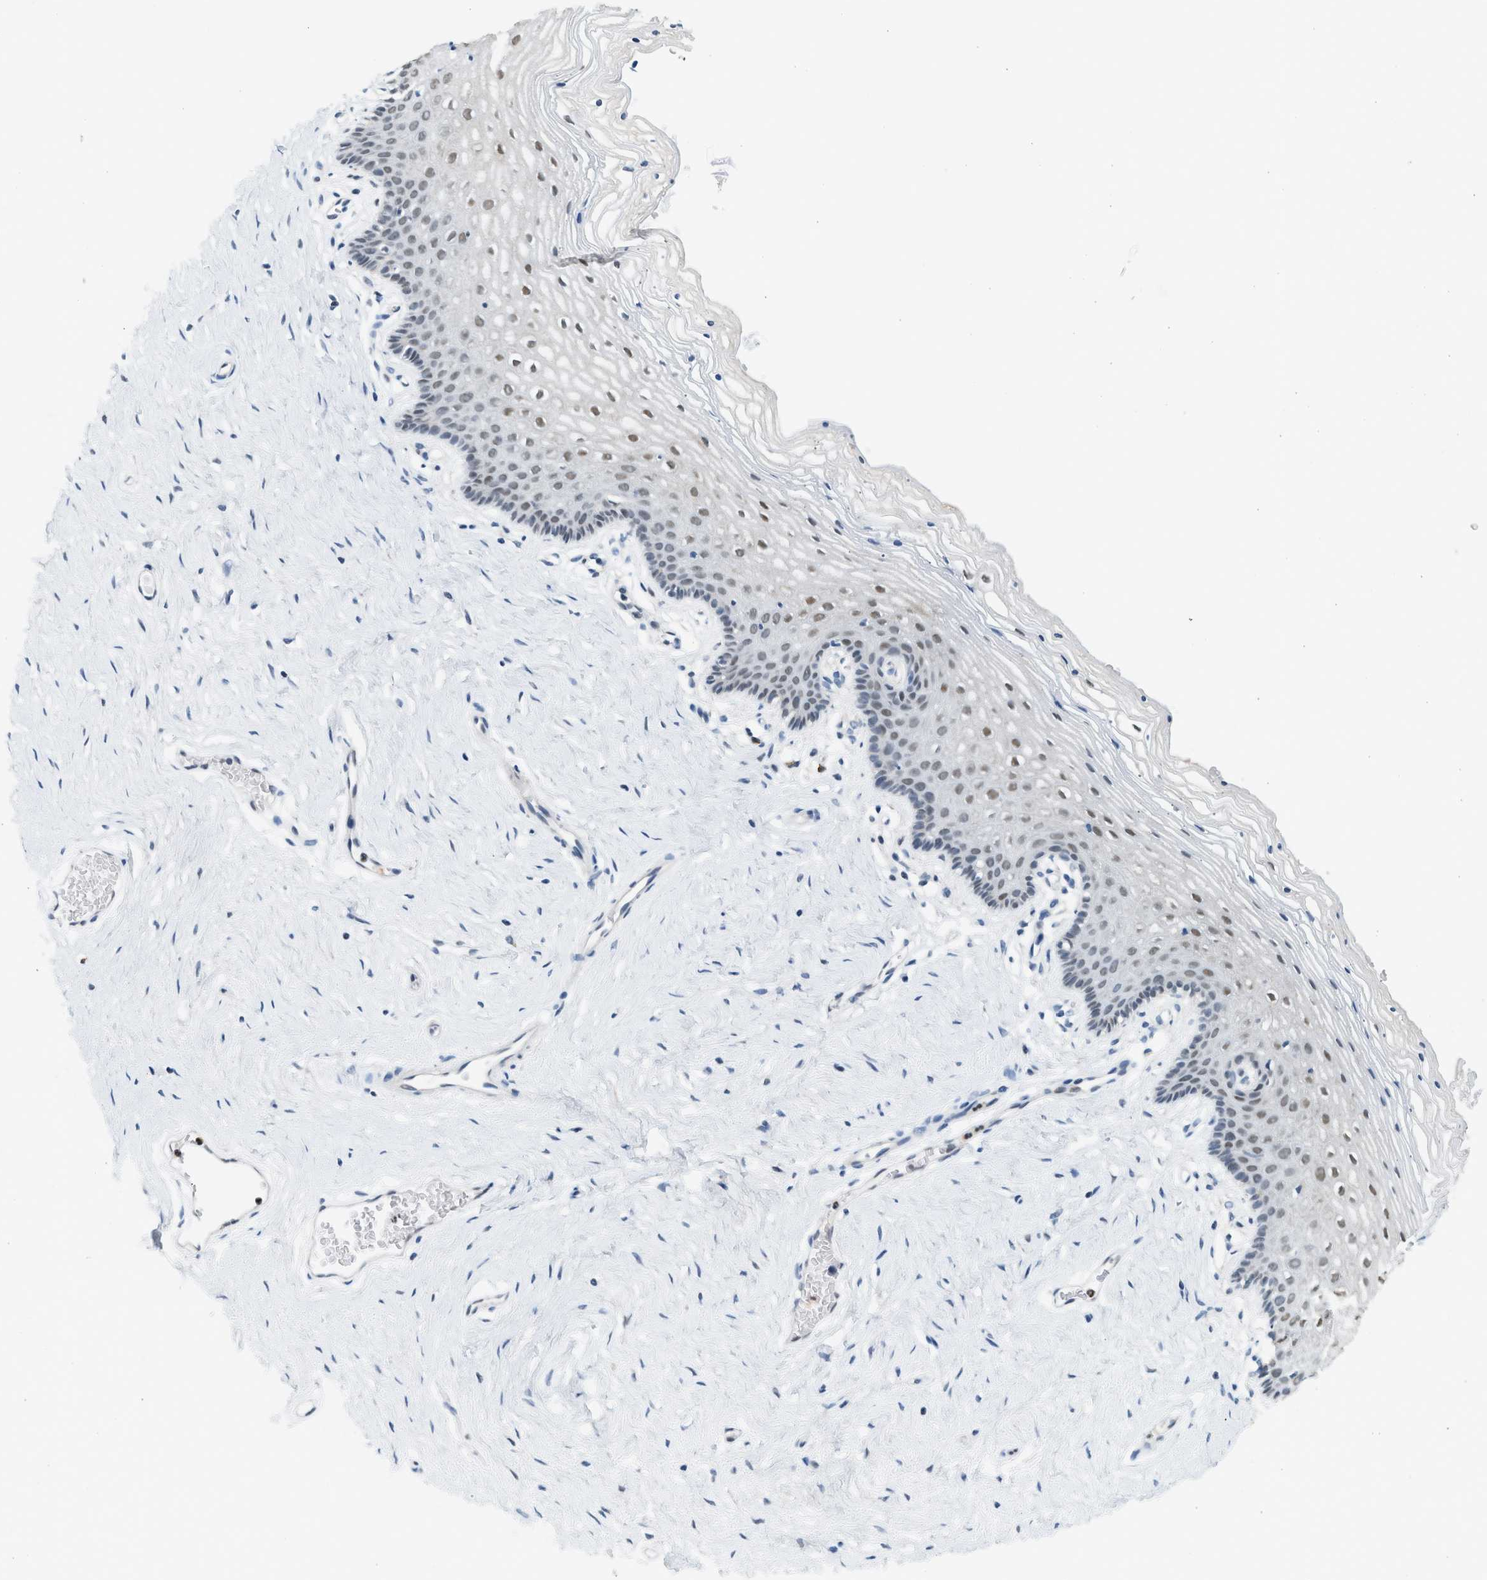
{"staining": {"intensity": "weak", "quantity": "25%-75%", "location": "nuclear"}, "tissue": "vagina", "cell_type": "Squamous epithelial cells", "image_type": "normal", "snomed": [{"axis": "morphology", "description": "Normal tissue, NOS"}, {"axis": "topography", "description": "Vagina"}], "caption": "A micrograph showing weak nuclear positivity in approximately 25%-75% of squamous epithelial cells in benign vagina, as visualized by brown immunohistochemical staining.", "gene": "HIPK1", "patient": {"sex": "female", "age": 32}}